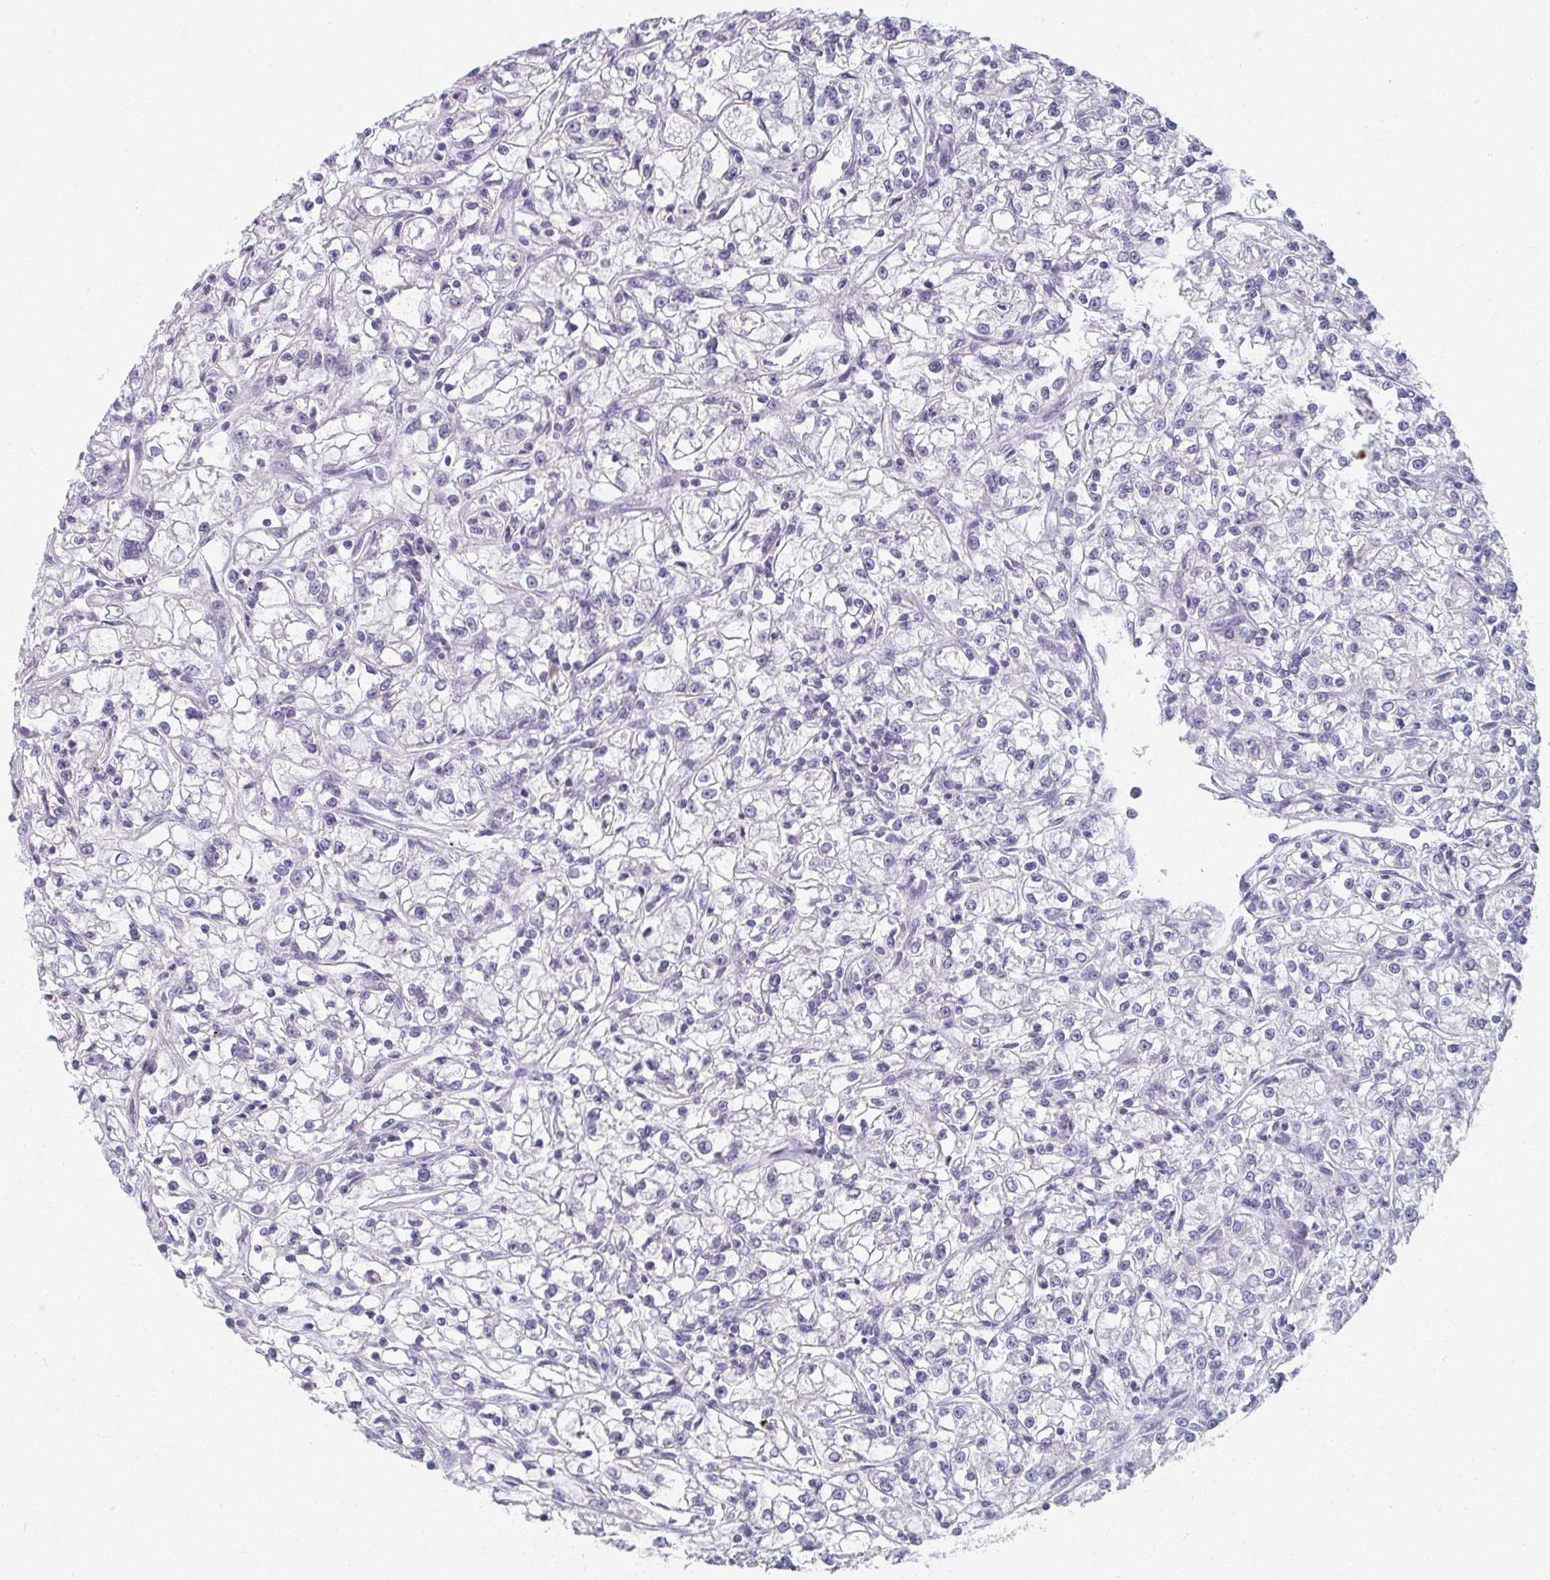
{"staining": {"intensity": "negative", "quantity": "none", "location": "none"}, "tissue": "renal cancer", "cell_type": "Tumor cells", "image_type": "cancer", "snomed": [{"axis": "morphology", "description": "Adenocarcinoma, NOS"}, {"axis": "topography", "description": "Kidney"}], "caption": "Histopathology image shows no protein expression in tumor cells of renal cancer tissue.", "gene": "CAMKV", "patient": {"sex": "female", "age": 59}}